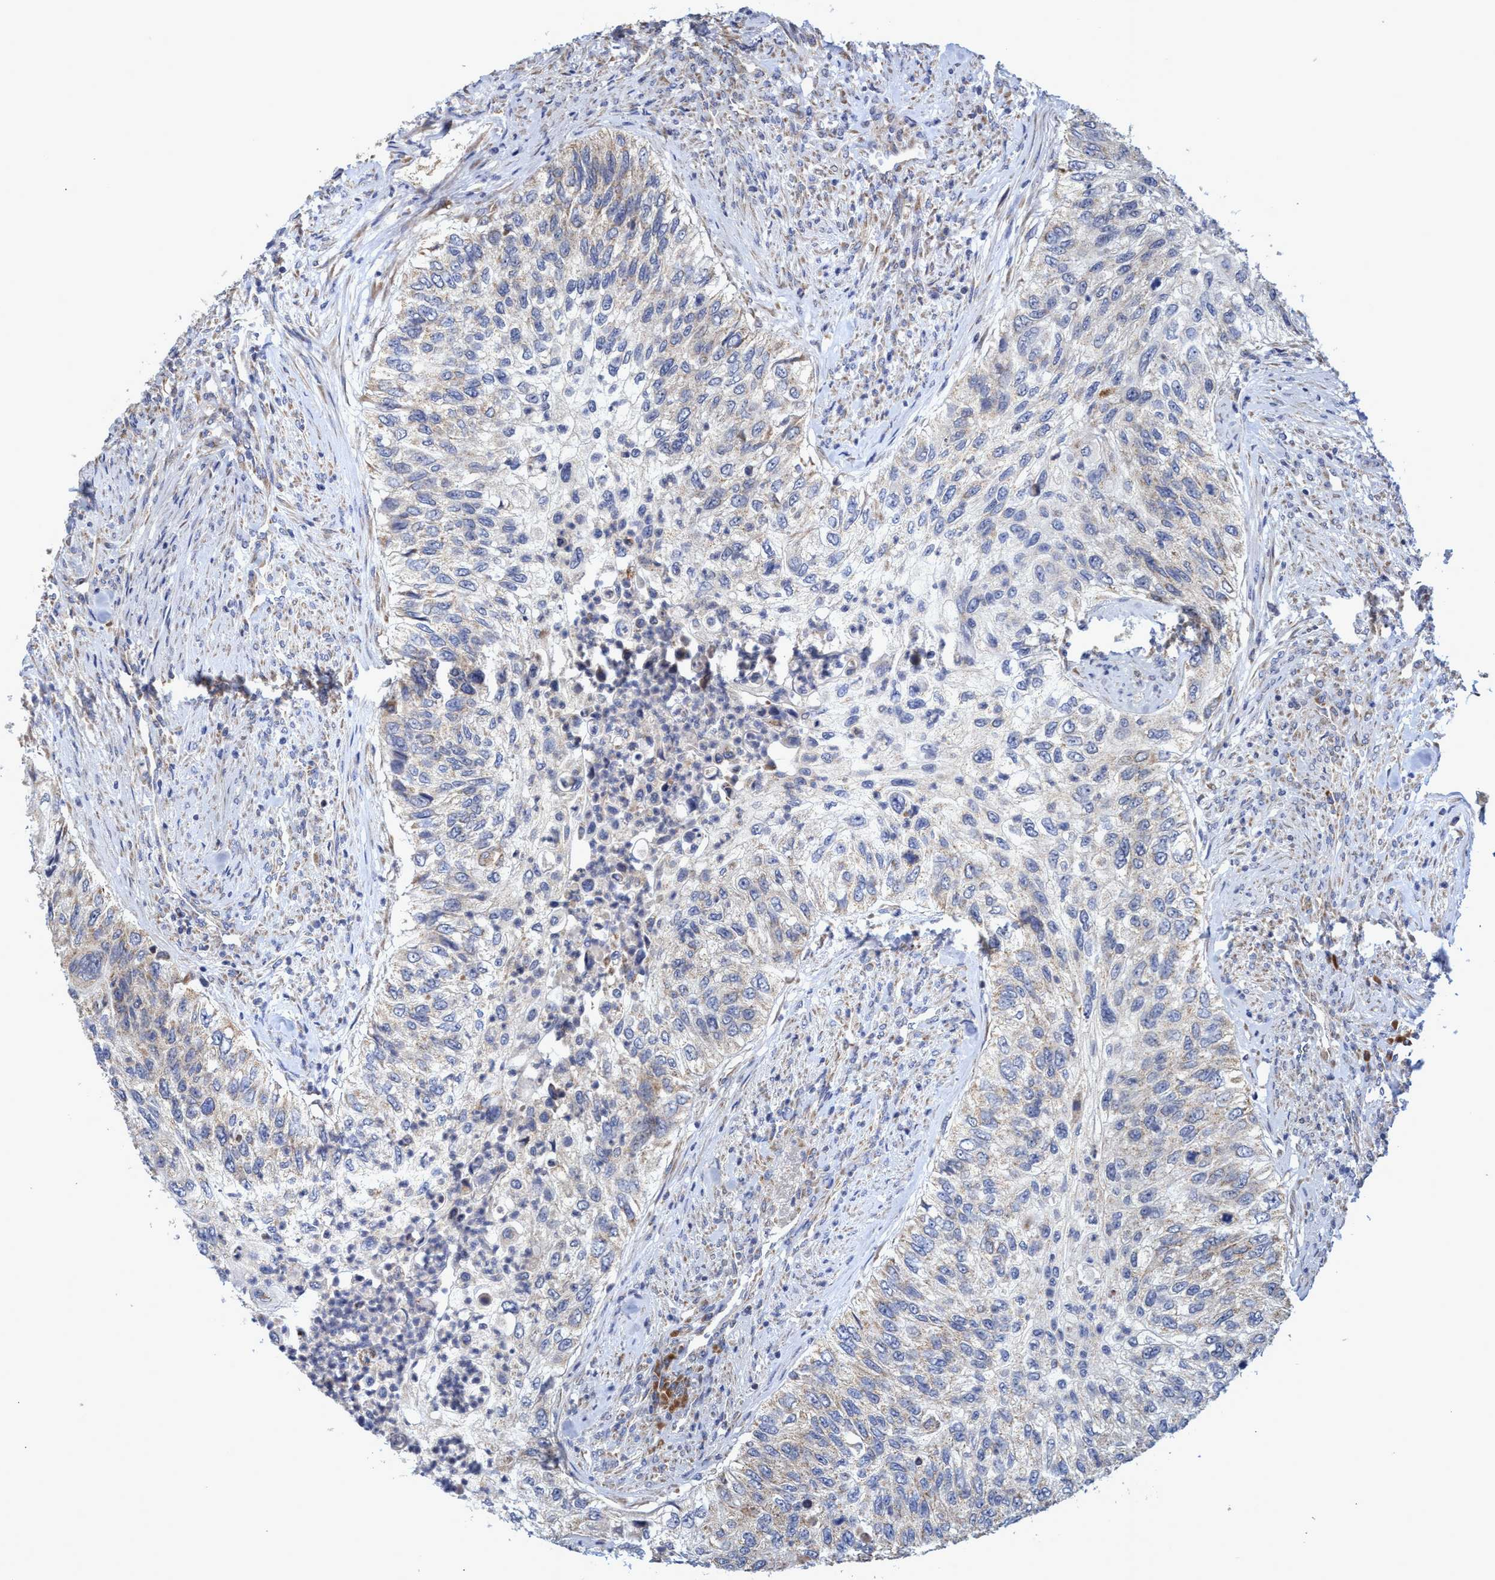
{"staining": {"intensity": "weak", "quantity": "<25%", "location": "cytoplasmic/membranous"}, "tissue": "urothelial cancer", "cell_type": "Tumor cells", "image_type": "cancer", "snomed": [{"axis": "morphology", "description": "Urothelial carcinoma, High grade"}, {"axis": "topography", "description": "Urinary bladder"}], "caption": "This is an immunohistochemistry photomicrograph of human urothelial cancer. There is no positivity in tumor cells.", "gene": "NAT16", "patient": {"sex": "female", "age": 60}}